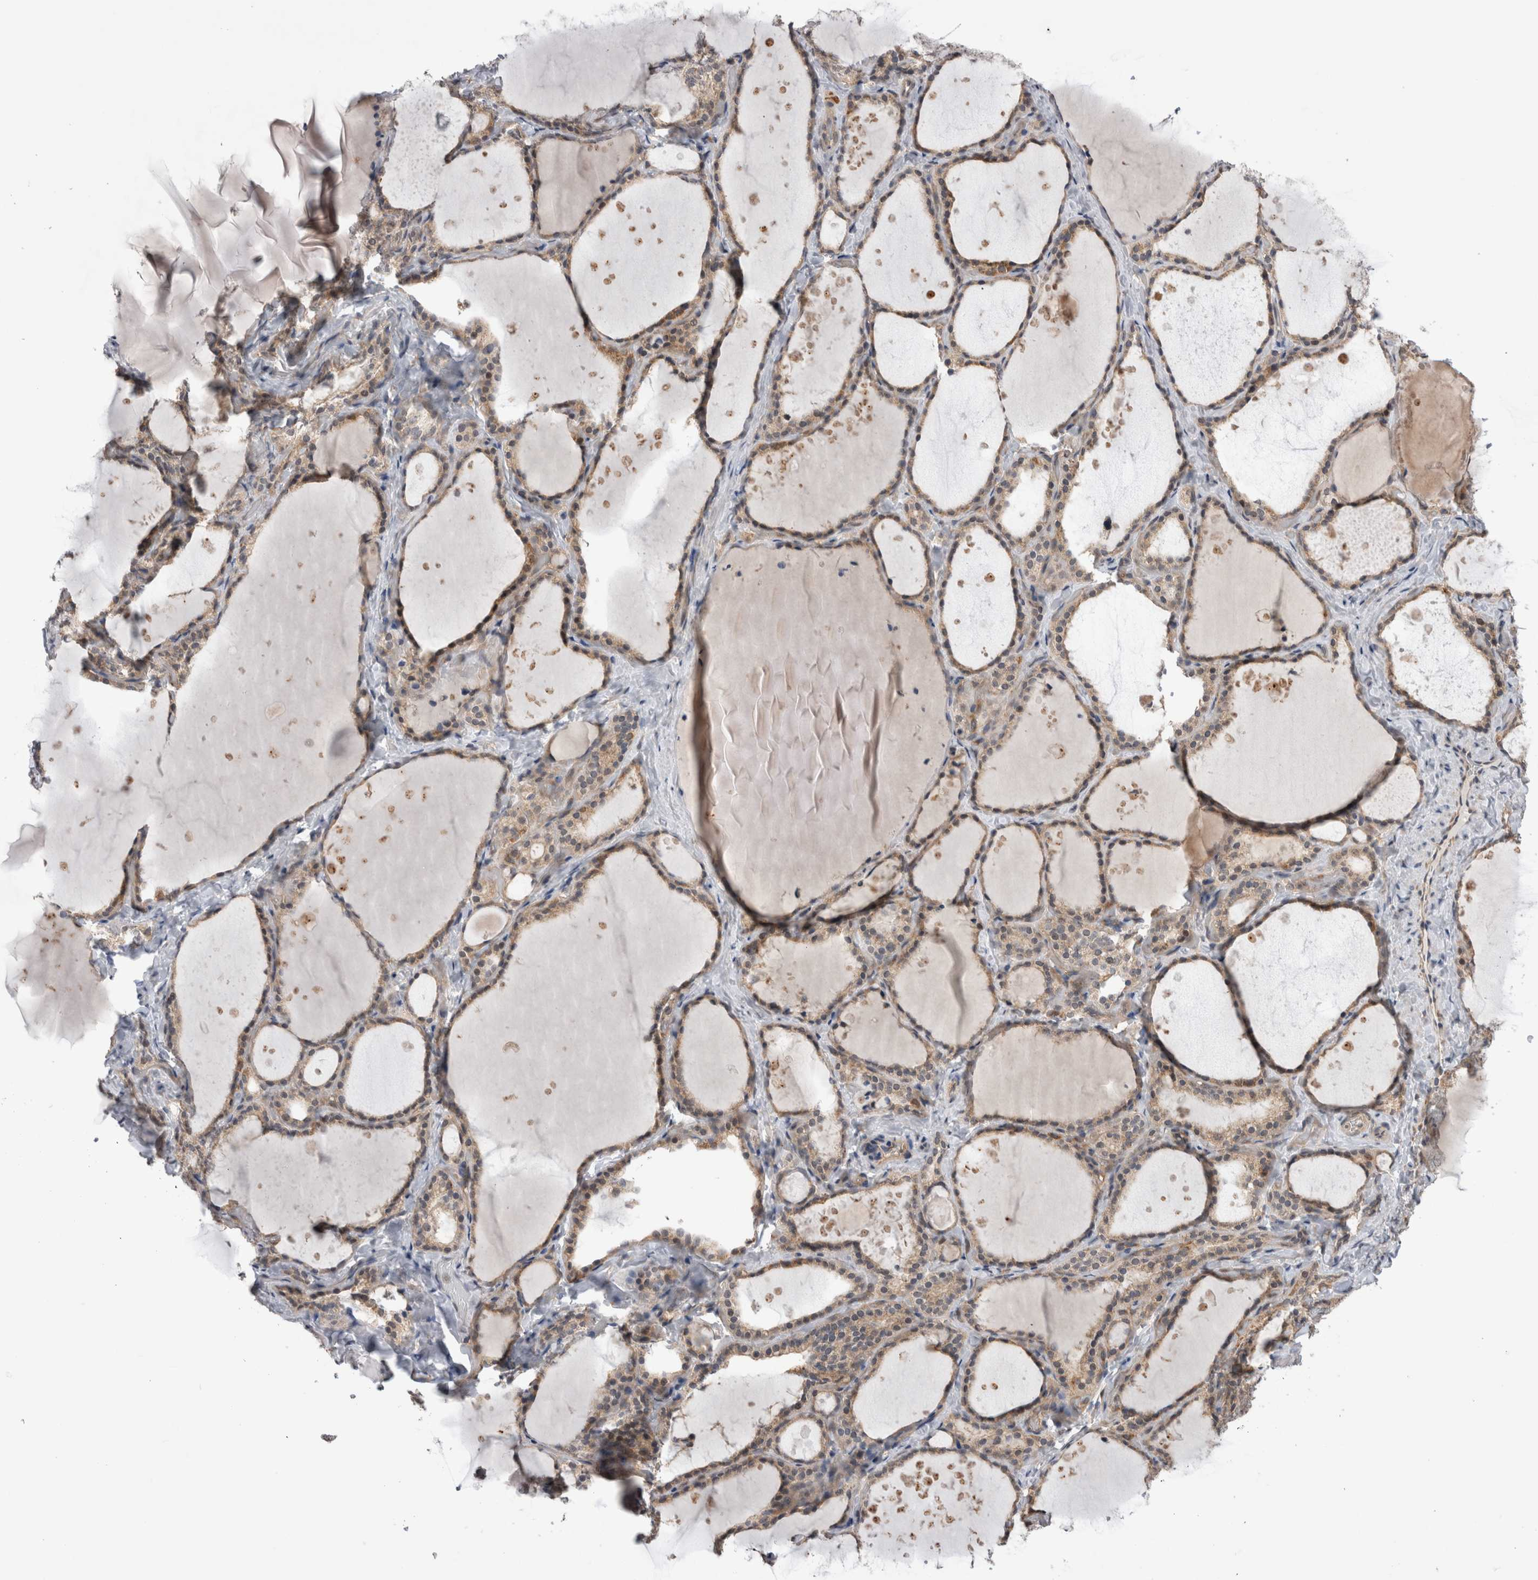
{"staining": {"intensity": "weak", "quantity": "25%-75%", "location": "cytoplasmic/membranous"}, "tissue": "thyroid gland", "cell_type": "Glandular cells", "image_type": "normal", "snomed": [{"axis": "morphology", "description": "Normal tissue, NOS"}, {"axis": "topography", "description": "Thyroid gland"}], "caption": "There is low levels of weak cytoplasmic/membranous positivity in glandular cells of benign thyroid gland, as demonstrated by immunohistochemical staining (brown color).", "gene": "ARHGAP29", "patient": {"sex": "female", "age": 44}}